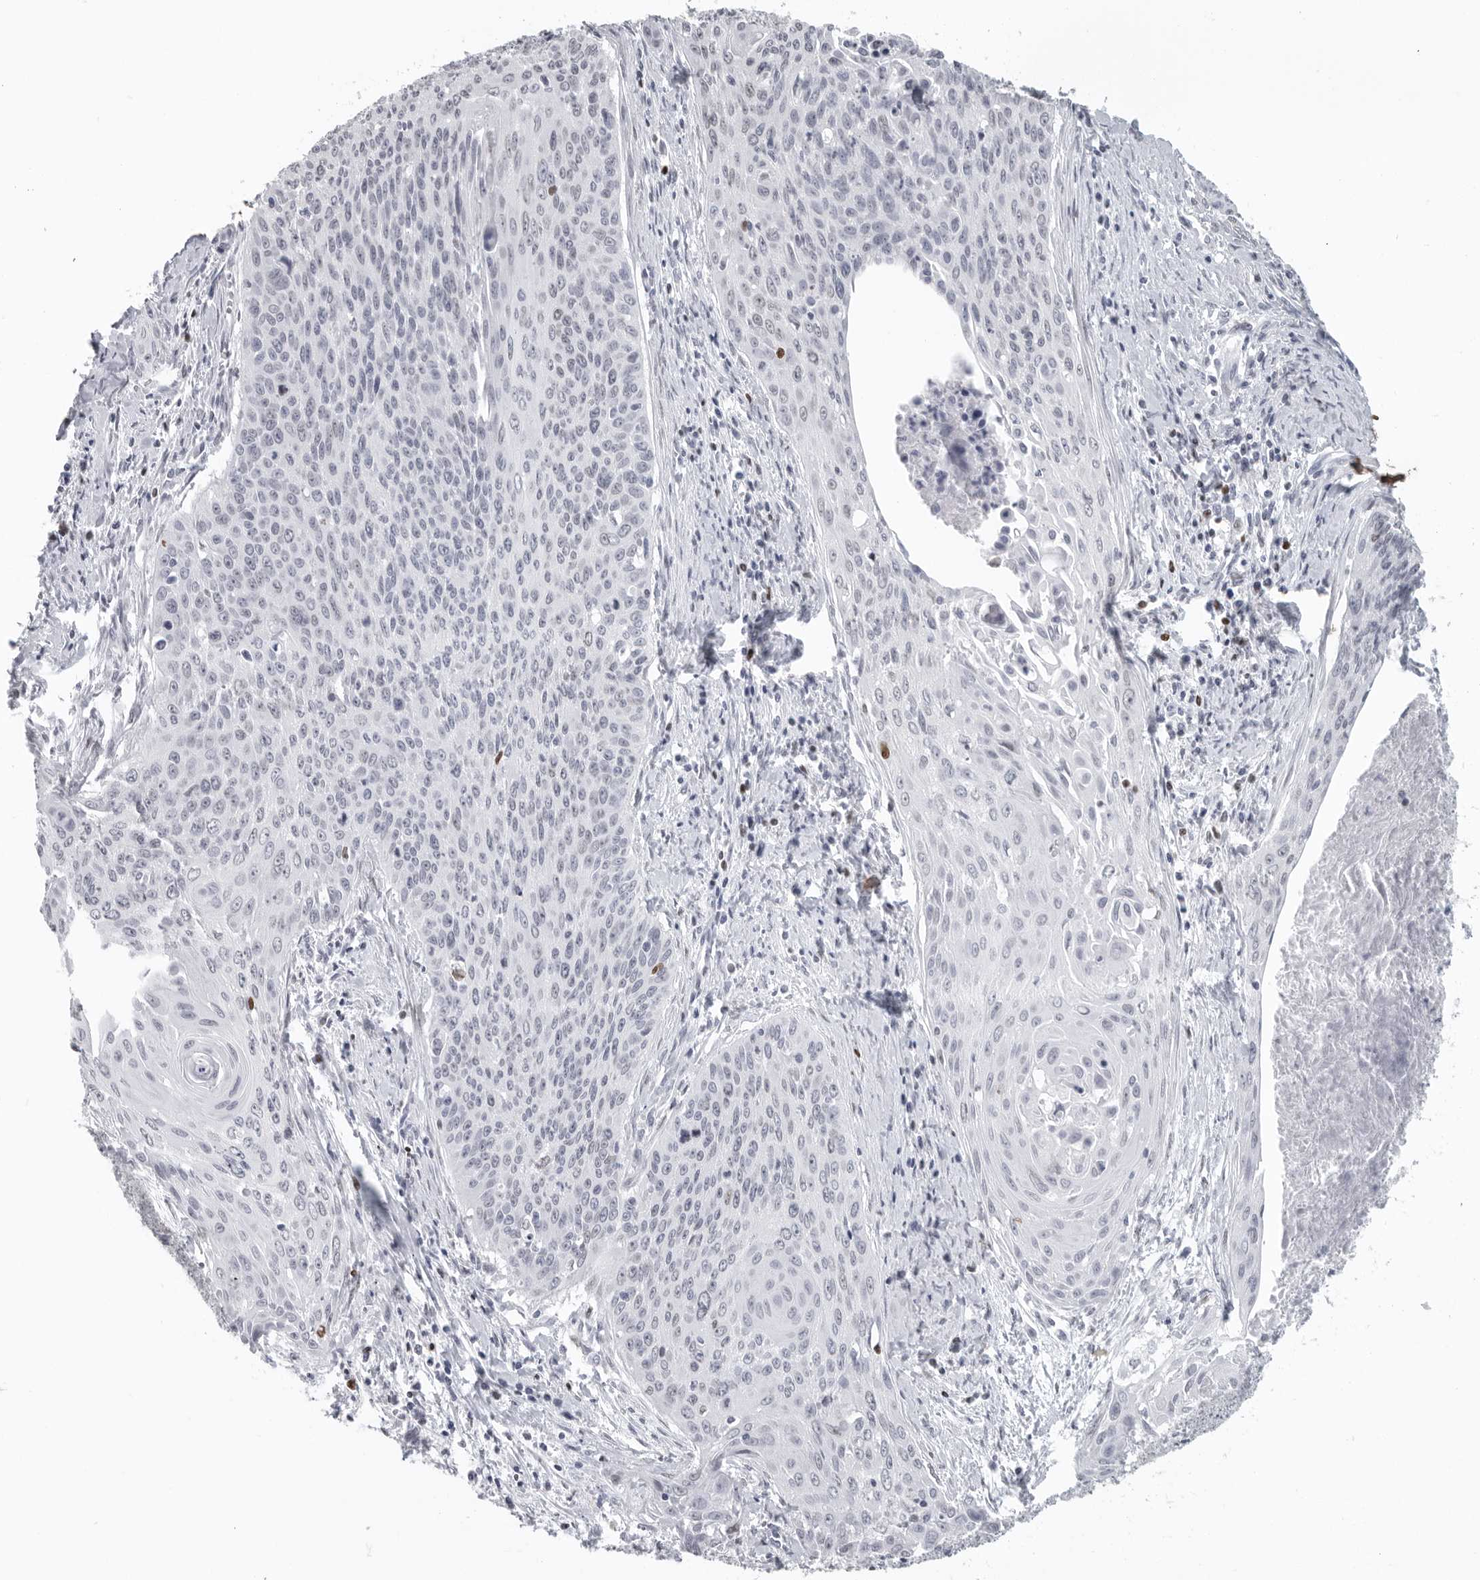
{"staining": {"intensity": "negative", "quantity": "none", "location": "none"}, "tissue": "cervical cancer", "cell_type": "Tumor cells", "image_type": "cancer", "snomed": [{"axis": "morphology", "description": "Squamous cell carcinoma, NOS"}, {"axis": "topography", "description": "Cervix"}], "caption": "Tumor cells are negative for protein expression in human cervical cancer.", "gene": "SATB2", "patient": {"sex": "female", "age": 55}}